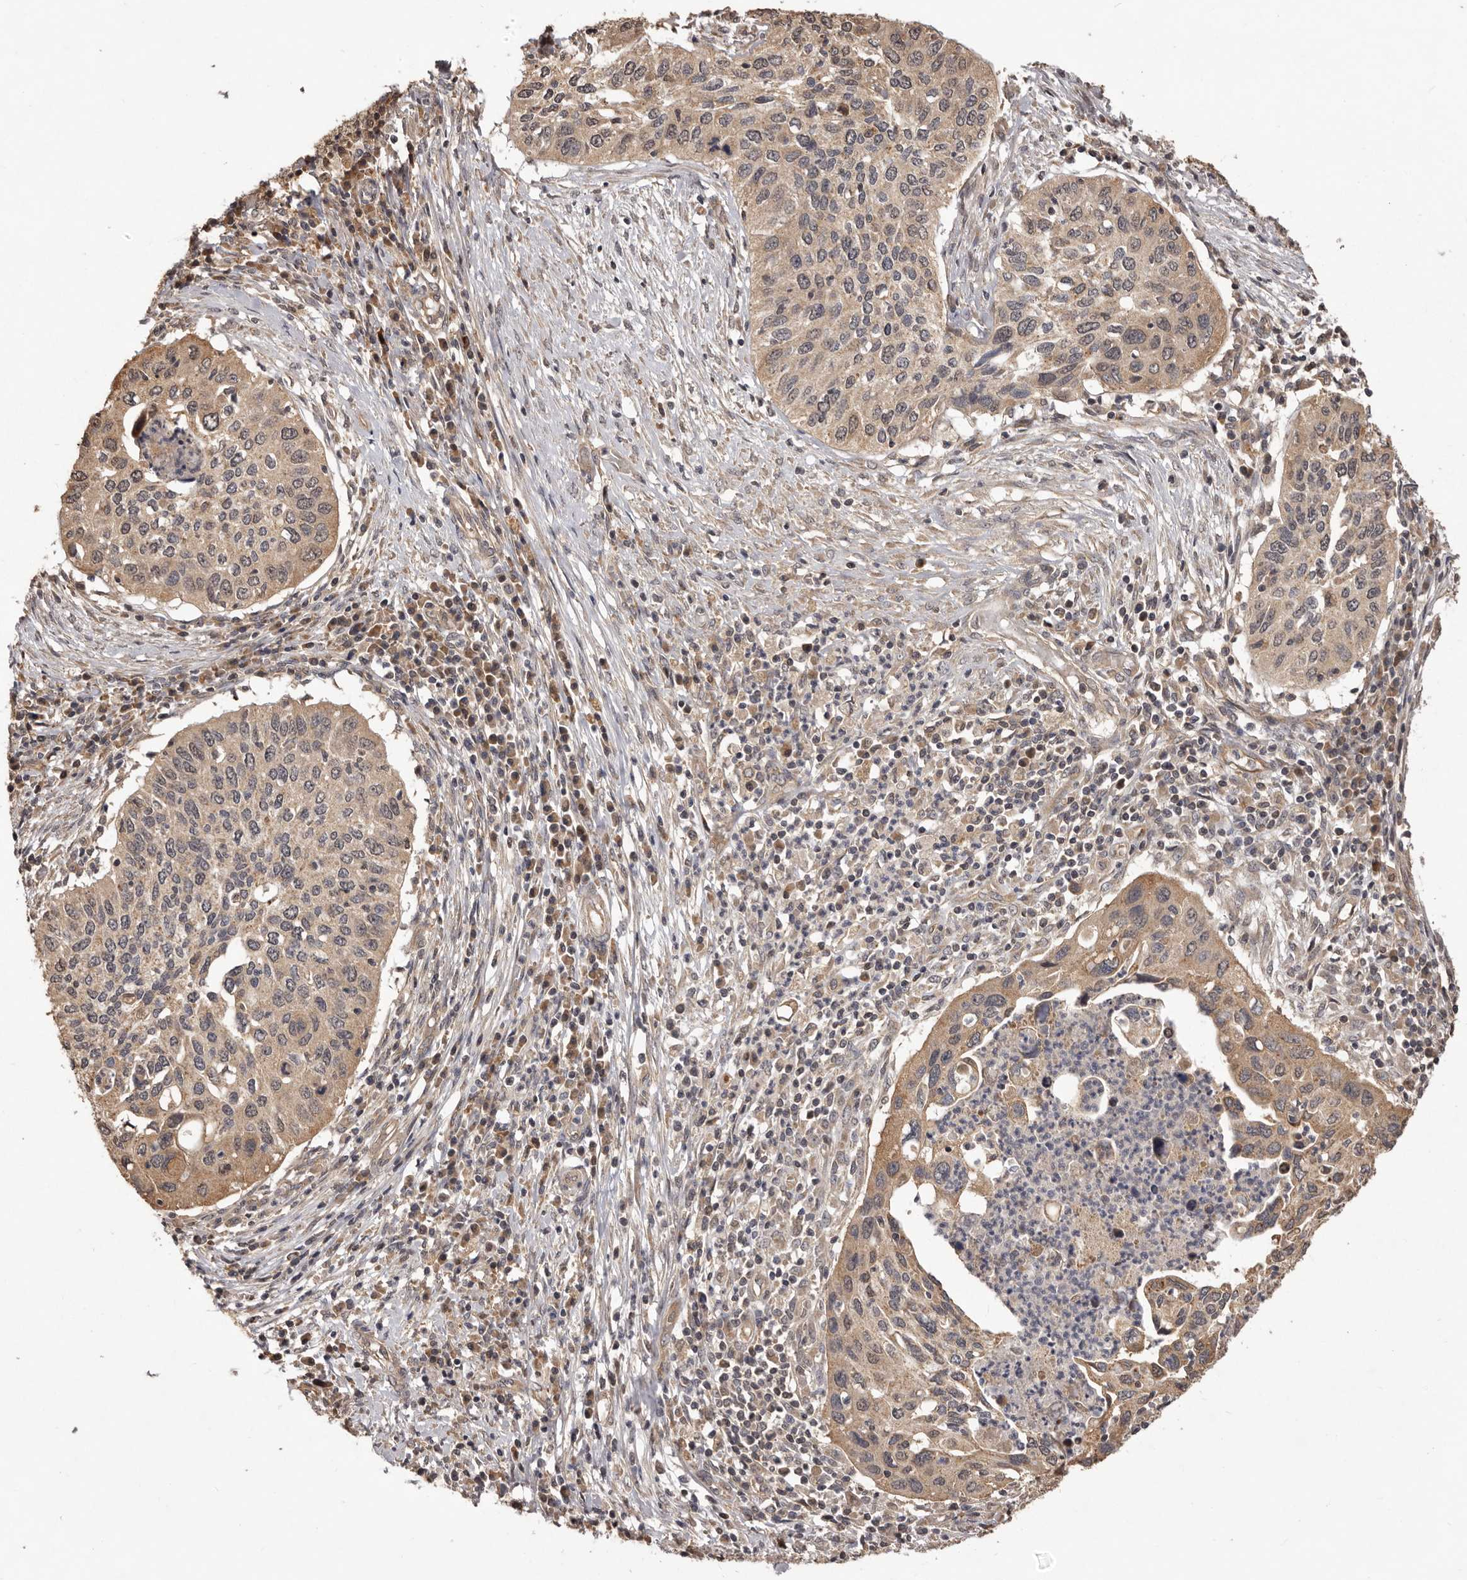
{"staining": {"intensity": "moderate", "quantity": ">75%", "location": "cytoplasmic/membranous"}, "tissue": "cervical cancer", "cell_type": "Tumor cells", "image_type": "cancer", "snomed": [{"axis": "morphology", "description": "Squamous cell carcinoma, NOS"}, {"axis": "topography", "description": "Cervix"}], "caption": "Cervical cancer (squamous cell carcinoma) stained for a protein displays moderate cytoplasmic/membranous positivity in tumor cells. Ihc stains the protein of interest in brown and the nuclei are stained blue.", "gene": "MTO1", "patient": {"sex": "female", "age": 38}}